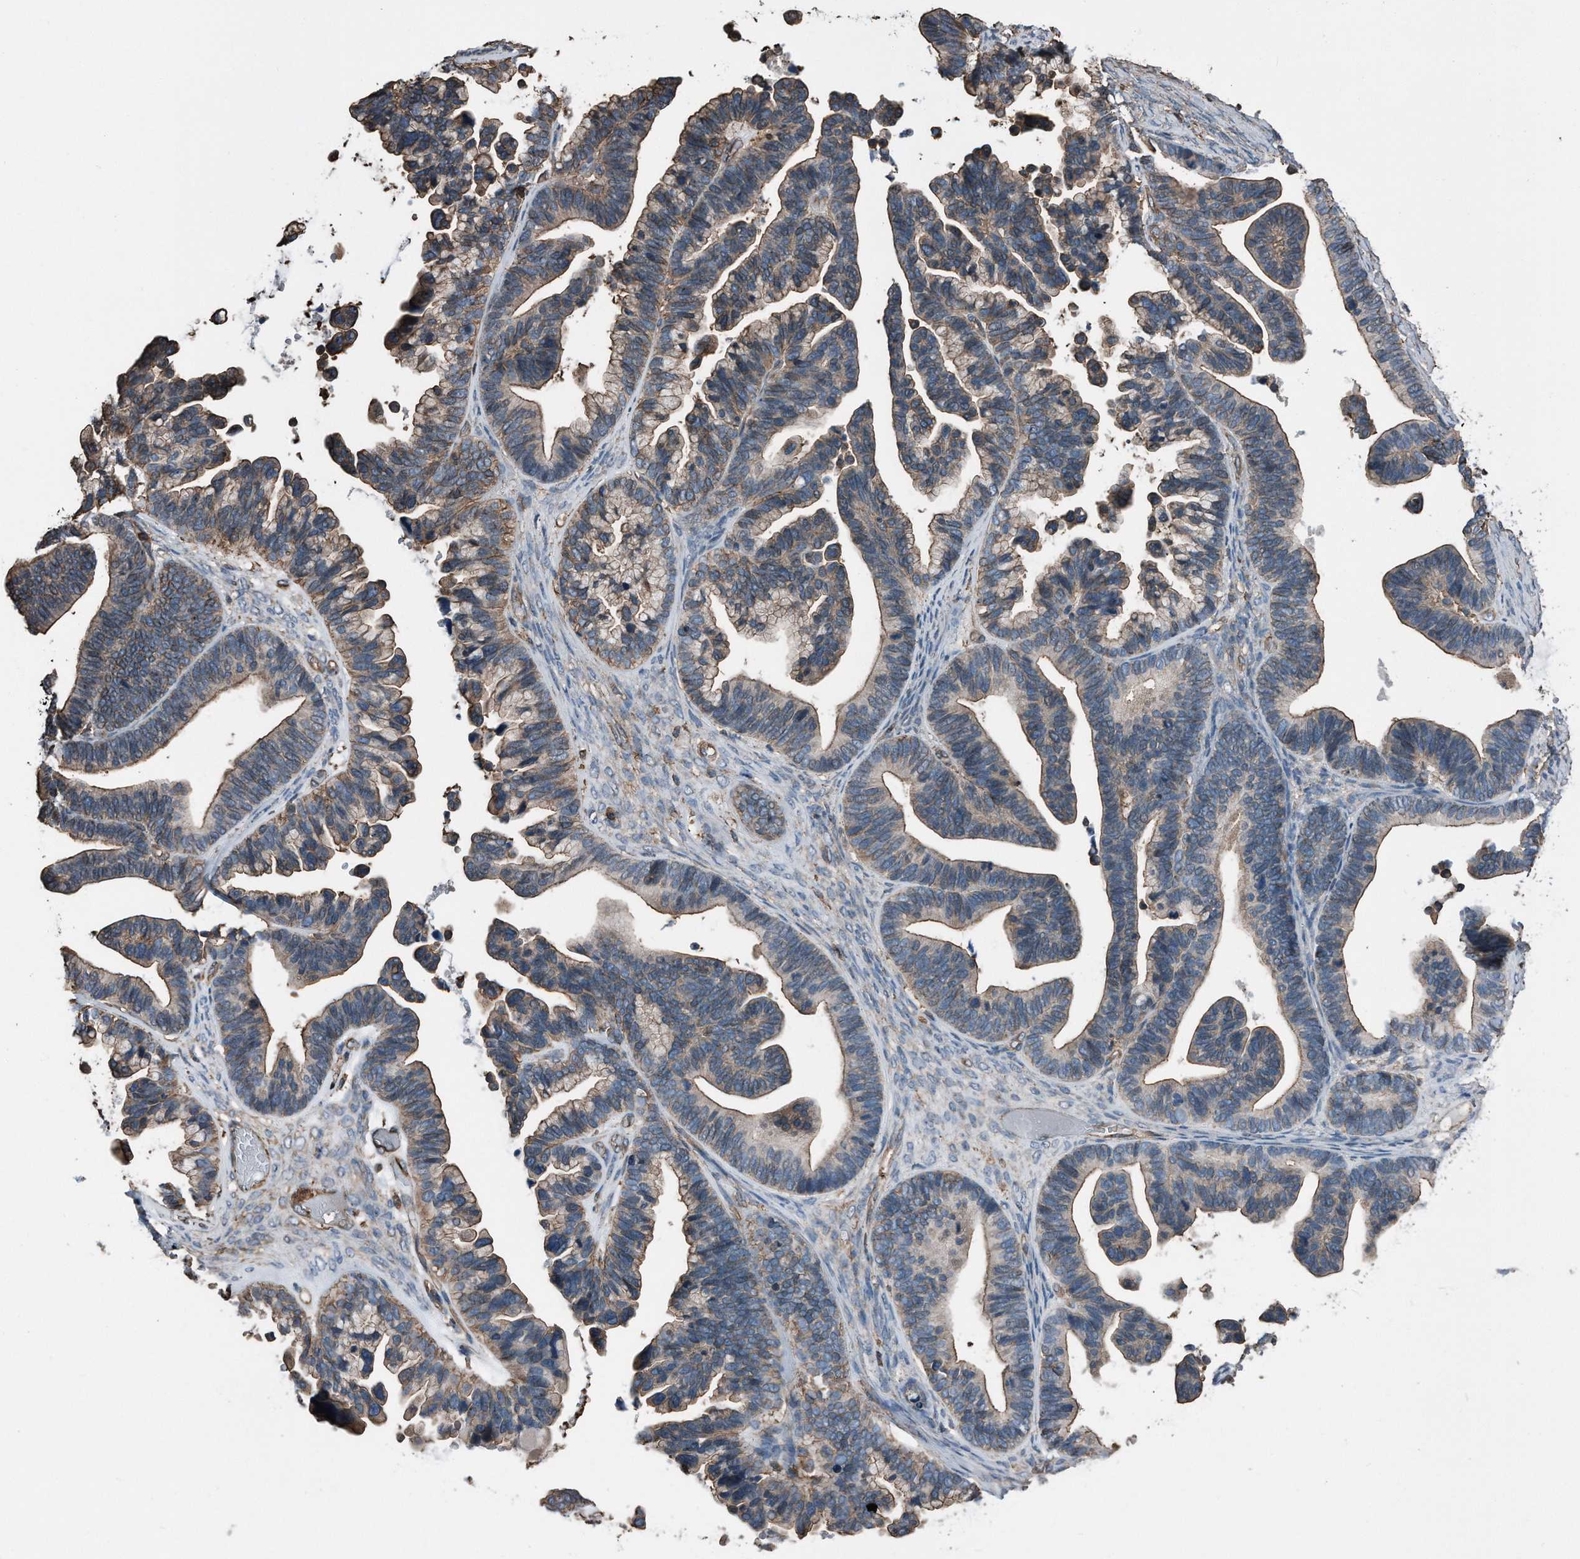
{"staining": {"intensity": "moderate", "quantity": ">75%", "location": "cytoplasmic/membranous"}, "tissue": "ovarian cancer", "cell_type": "Tumor cells", "image_type": "cancer", "snomed": [{"axis": "morphology", "description": "Cystadenocarcinoma, serous, NOS"}, {"axis": "topography", "description": "Ovary"}], "caption": "Tumor cells show moderate cytoplasmic/membranous positivity in approximately >75% of cells in ovarian cancer. (brown staining indicates protein expression, while blue staining denotes nuclei).", "gene": "RSPO3", "patient": {"sex": "female", "age": 56}}